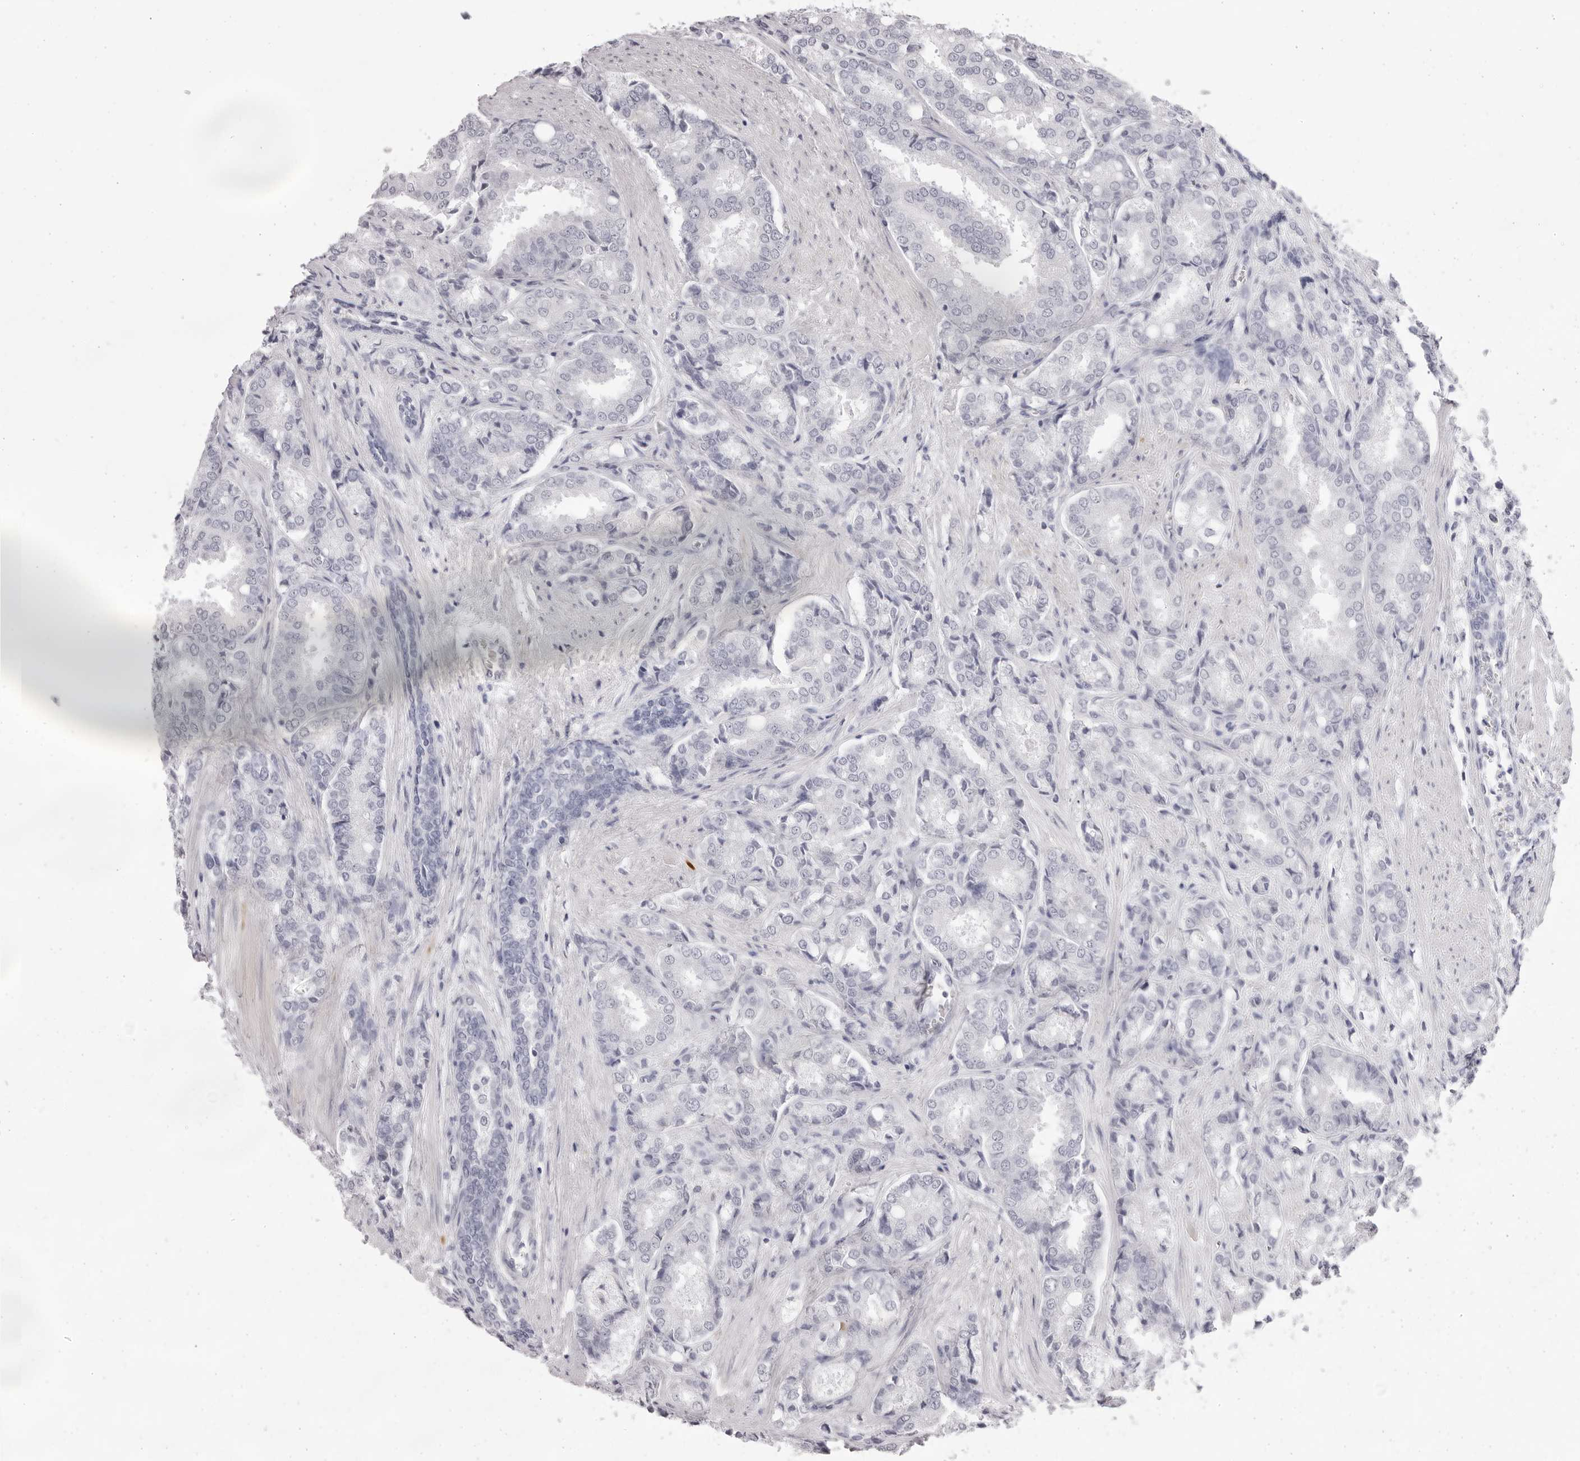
{"staining": {"intensity": "negative", "quantity": "none", "location": "none"}, "tissue": "prostate cancer", "cell_type": "Tumor cells", "image_type": "cancer", "snomed": [{"axis": "morphology", "description": "Adenocarcinoma, High grade"}, {"axis": "topography", "description": "Prostate"}], "caption": "Tumor cells are negative for protein expression in human prostate cancer (adenocarcinoma (high-grade)).", "gene": "SPTA1", "patient": {"sex": "male", "age": 50}}